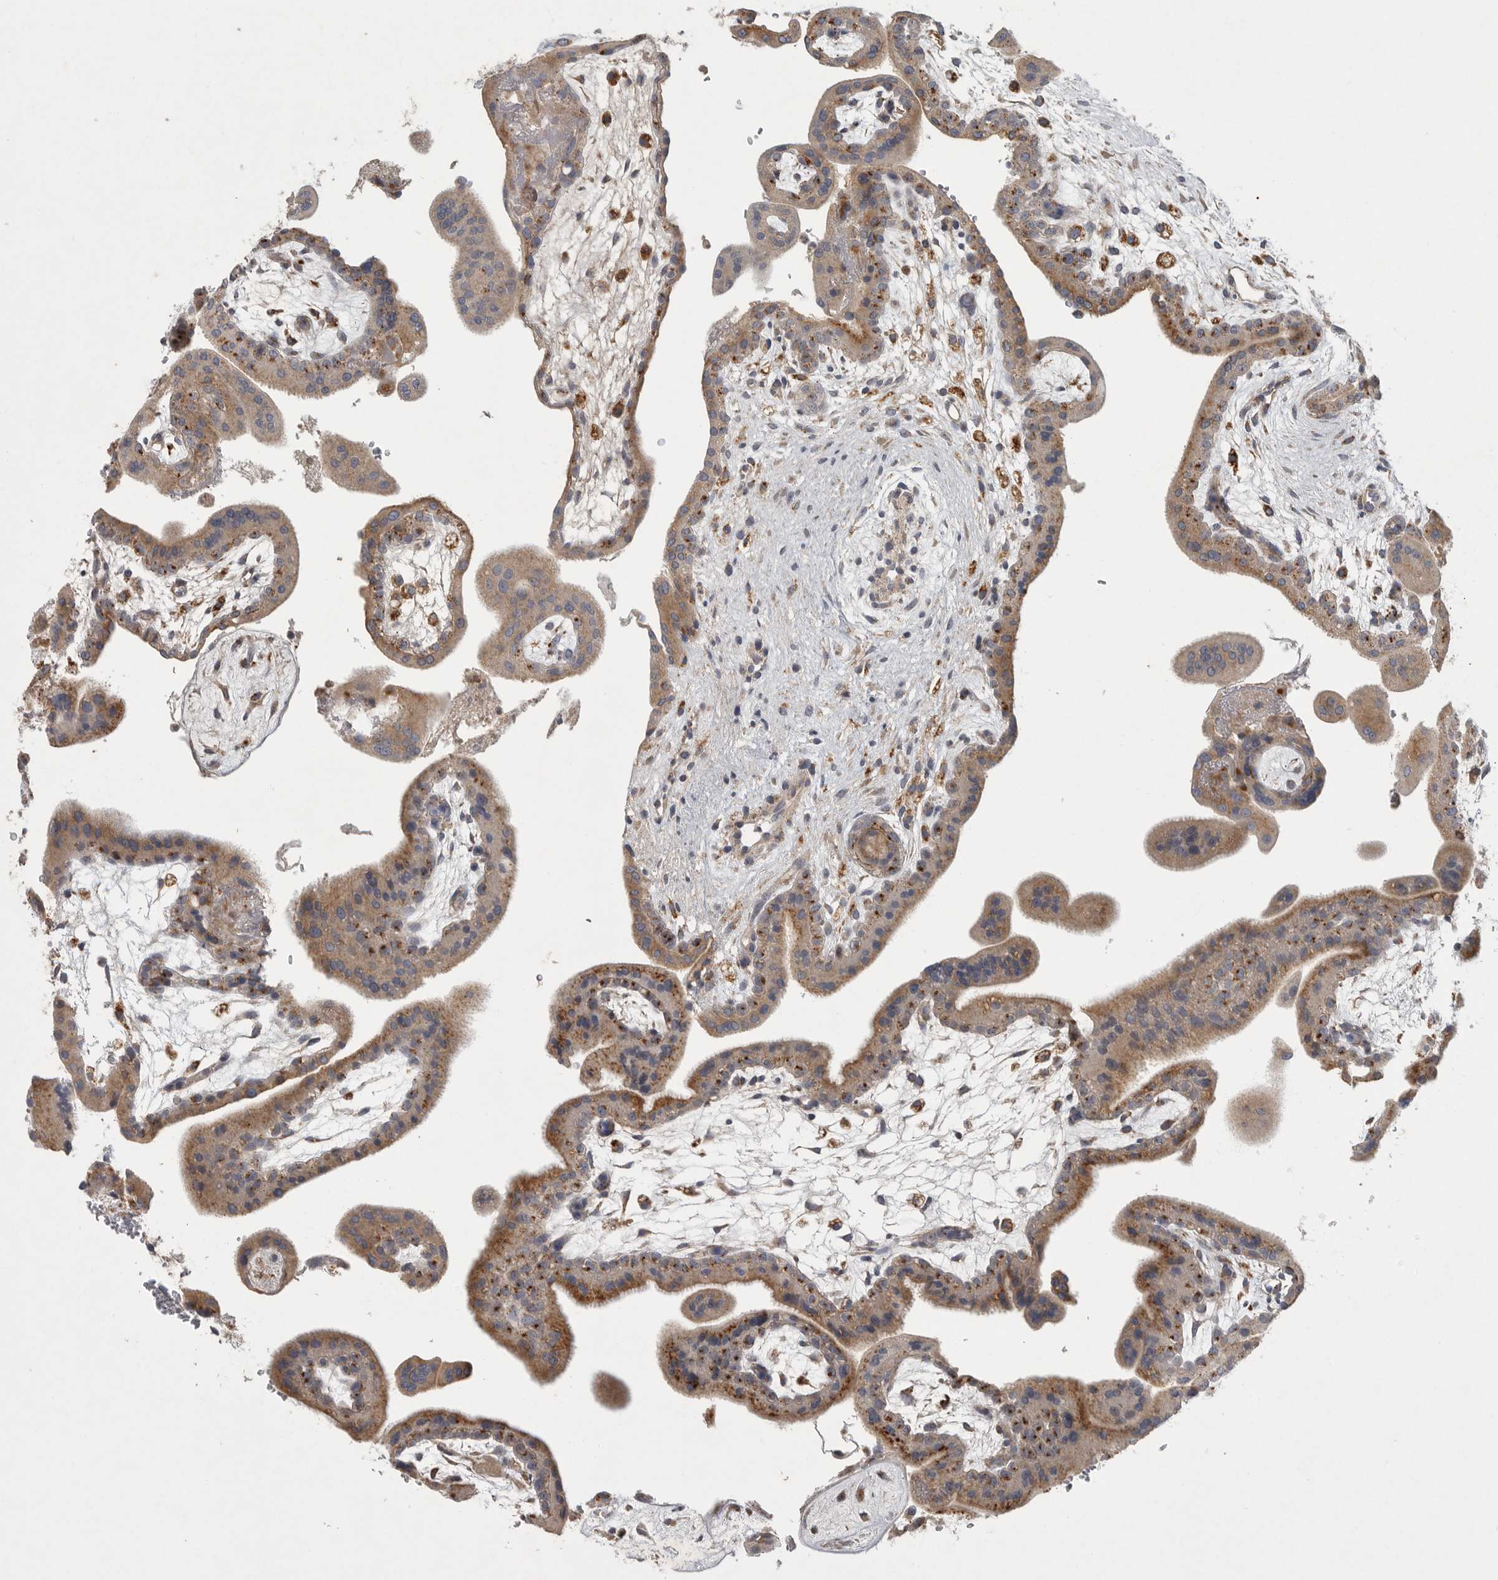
{"staining": {"intensity": "weak", "quantity": ">75%", "location": "cytoplasmic/membranous"}, "tissue": "placenta", "cell_type": "Decidual cells", "image_type": "normal", "snomed": [{"axis": "morphology", "description": "Normal tissue, NOS"}, {"axis": "topography", "description": "Placenta"}], "caption": "IHC micrograph of benign human placenta stained for a protein (brown), which displays low levels of weak cytoplasmic/membranous positivity in approximately >75% of decidual cells.", "gene": "LAMTOR3", "patient": {"sex": "female", "age": 35}}